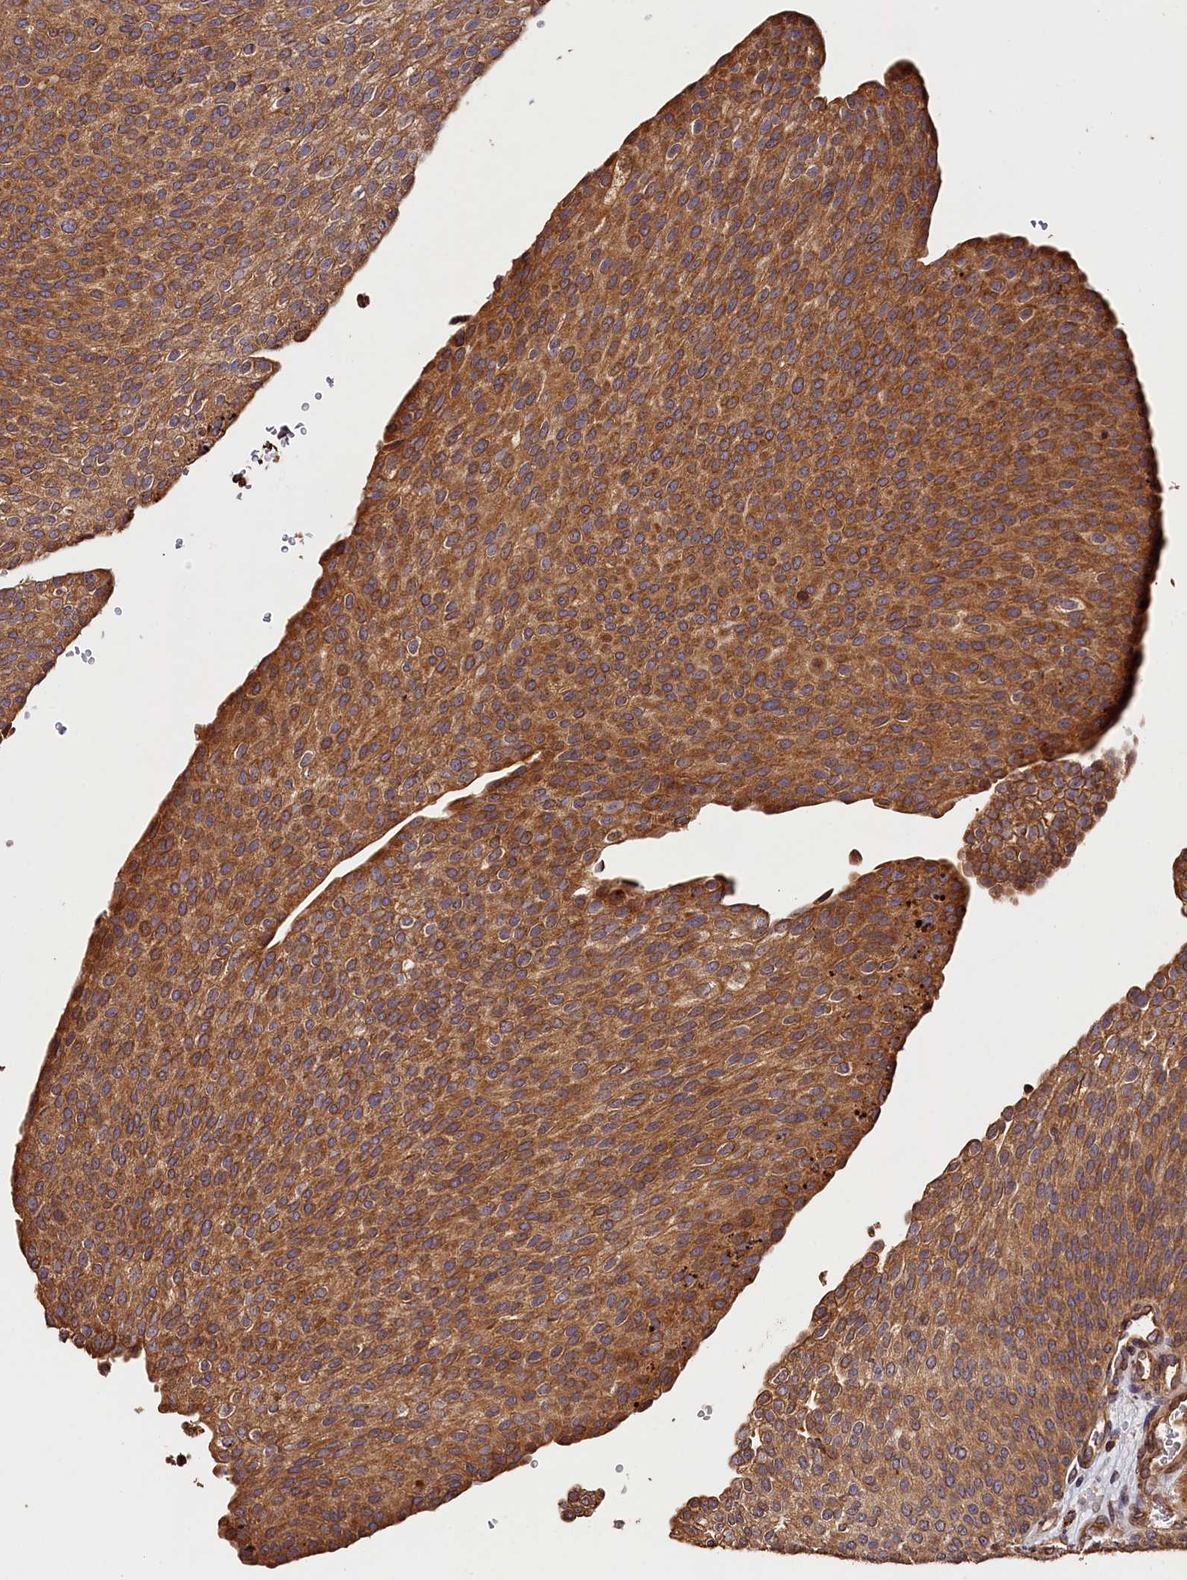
{"staining": {"intensity": "moderate", "quantity": ">75%", "location": "cytoplasmic/membranous"}, "tissue": "urothelial cancer", "cell_type": "Tumor cells", "image_type": "cancer", "snomed": [{"axis": "morphology", "description": "Urothelial carcinoma, High grade"}, {"axis": "topography", "description": "Urinary bladder"}], "caption": "Urothelial cancer stained with IHC demonstrates moderate cytoplasmic/membranous staining in about >75% of tumor cells.", "gene": "HMOX2", "patient": {"sex": "female", "age": 79}}